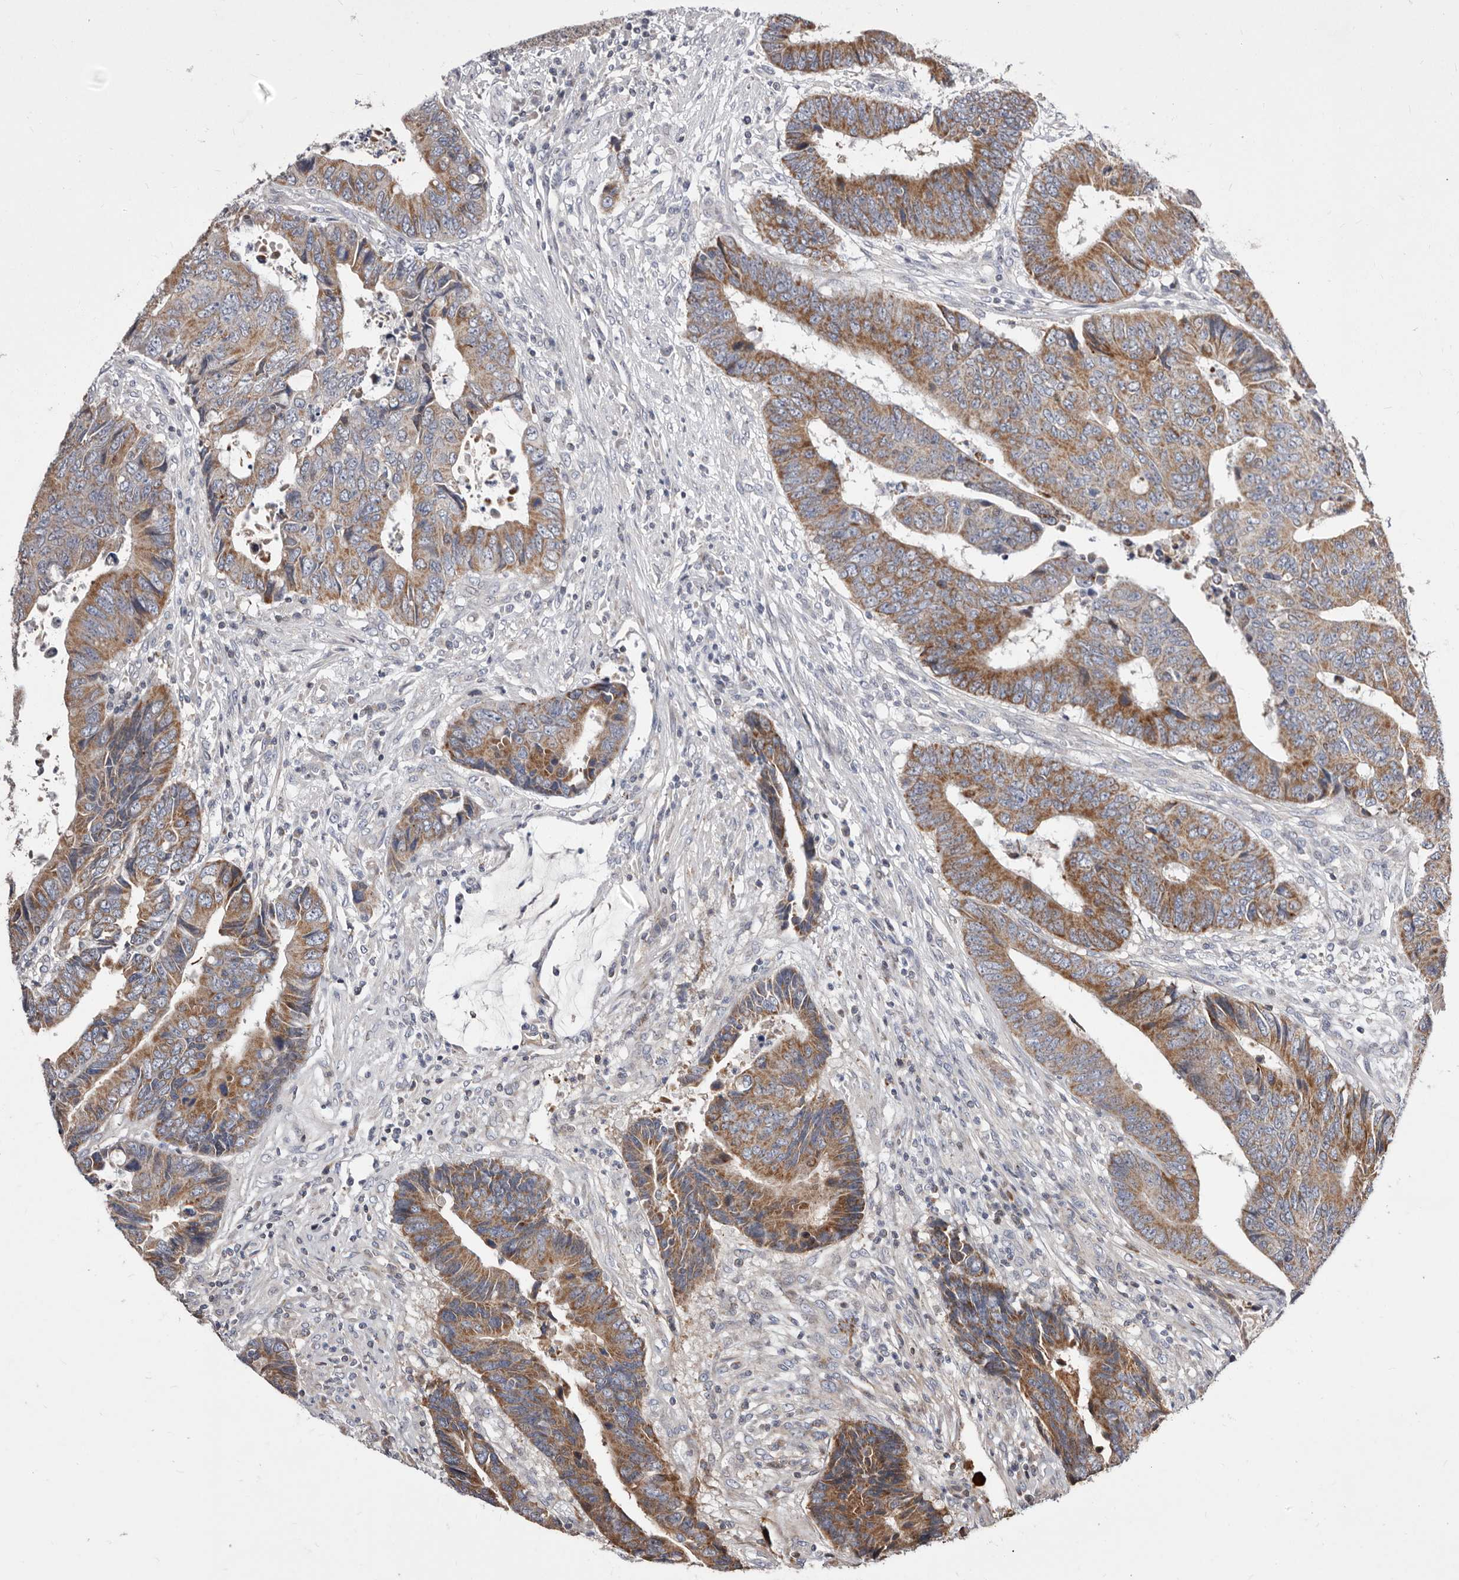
{"staining": {"intensity": "moderate", "quantity": ">75%", "location": "cytoplasmic/membranous"}, "tissue": "colorectal cancer", "cell_type": "Tumor cells", "image_type": "cancer", "snomed": [{"axis": "morphology", "description": "Adenocarcinoma, NOS"}, {"axis": "topography", "description": "Rectum"}], "caption": "IHC photomicrograph of human adenocarcinoma (colorectal) stained for a protein (brown), which shows medium levels of moderate cytoplasmic/membranous positivity in about >75% of tumor cells.", "gene": "TIMM17B", "patient": {"sex": "male", "age": 84}}